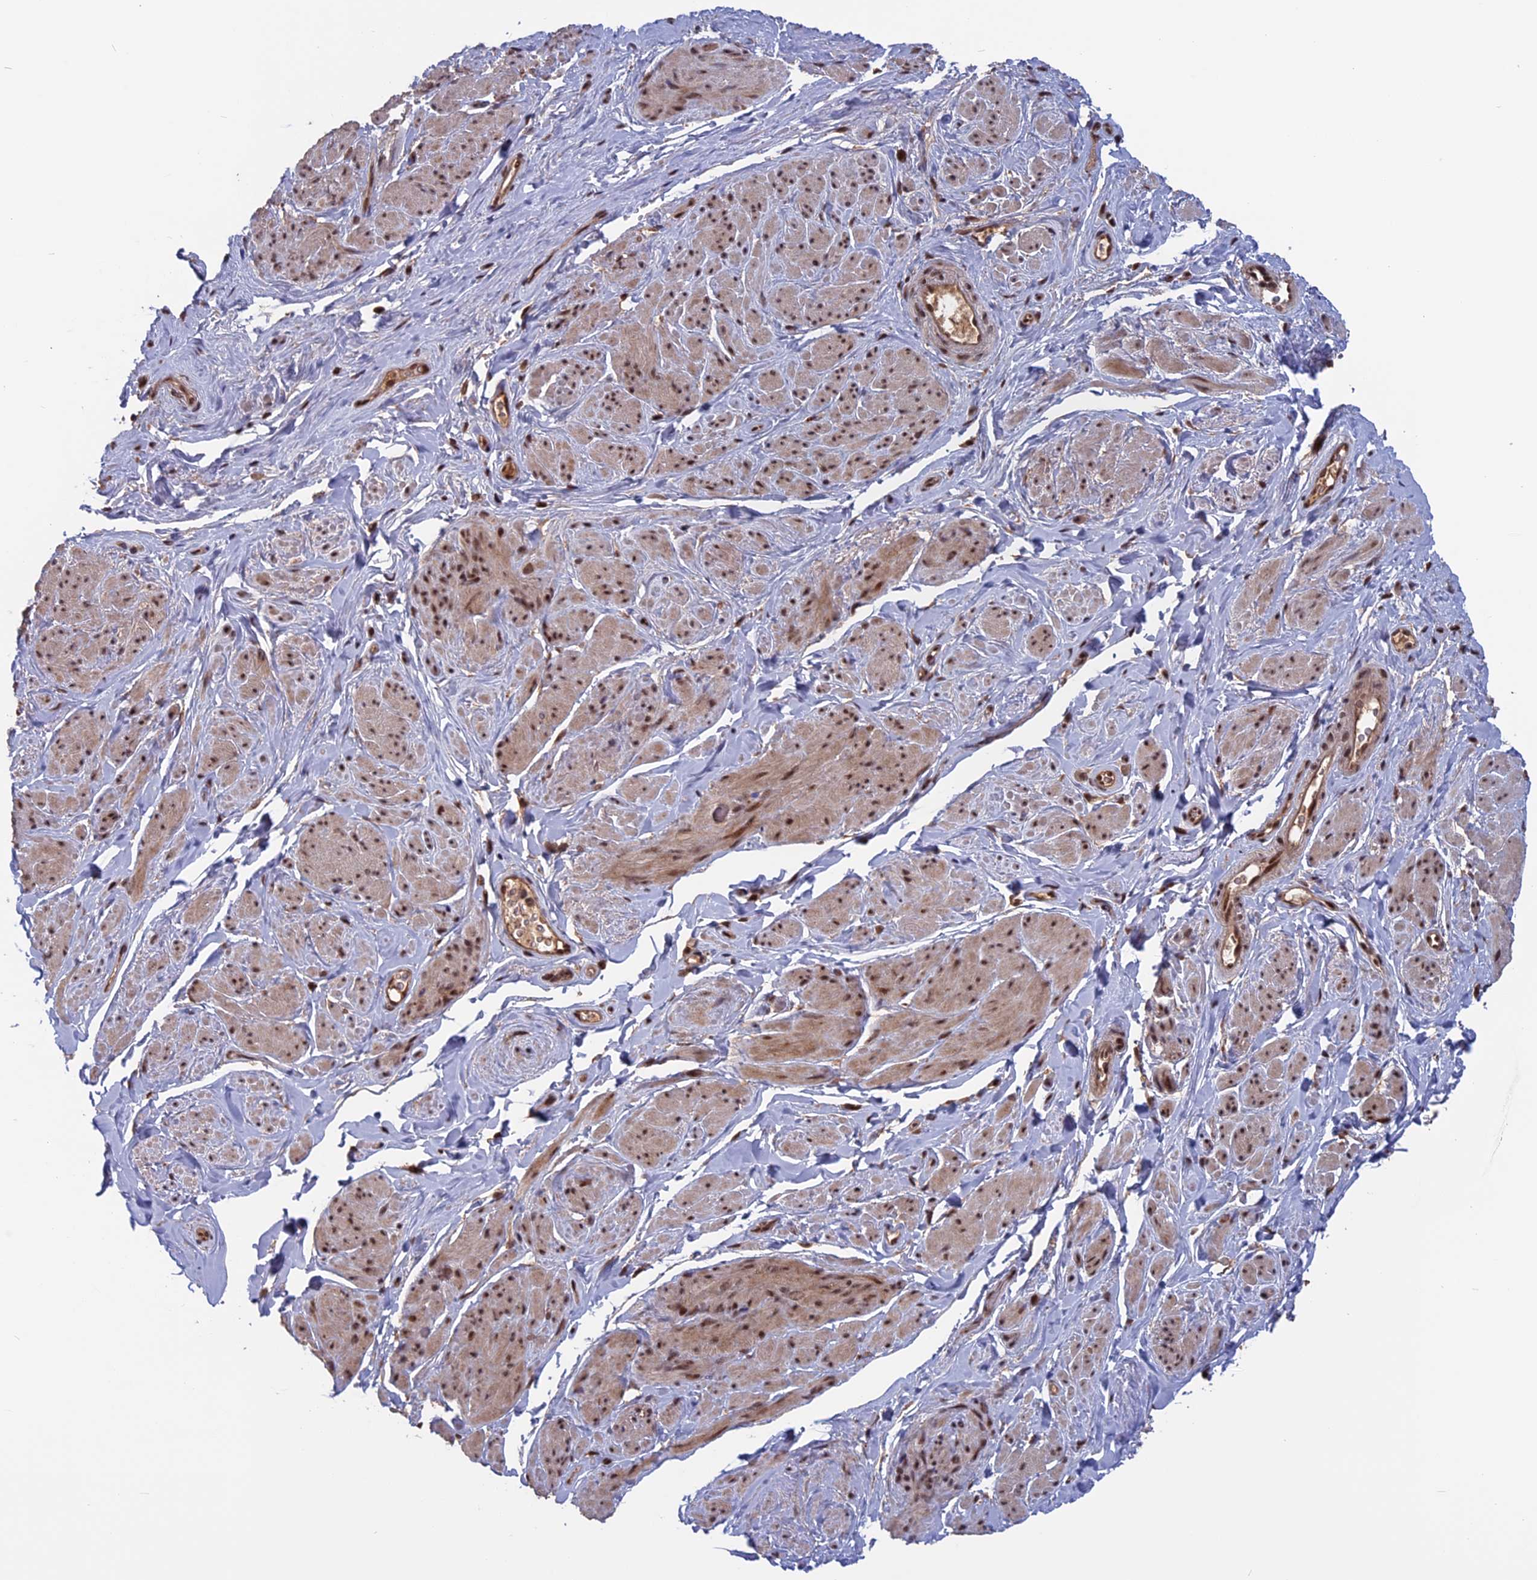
{"staining": {"intensity": "moderate", "quantity": "25%-75%", "location": "cytoplasmic/membranous,nuclear"}, "tissue": "smooth muscle", "cell_type": "Smooth muscle cells", "image_type": "normal", "snomed": [{"axis": "morphology", "description": "Normal tissue, NOS"}, {"axis": "topography", "description": "Smooth muscle"}, {"axis": "topography", "description": "Peripheral nerve tissue"}], "caption": "A histopathology image of human smooth muscle stained for a protein displays moderate cytoplasmic/membranous,nuclear brown staining in smooth muscle cells.", "gene": "CACTIN", "patient": {"sex": "male", "age": 69}}